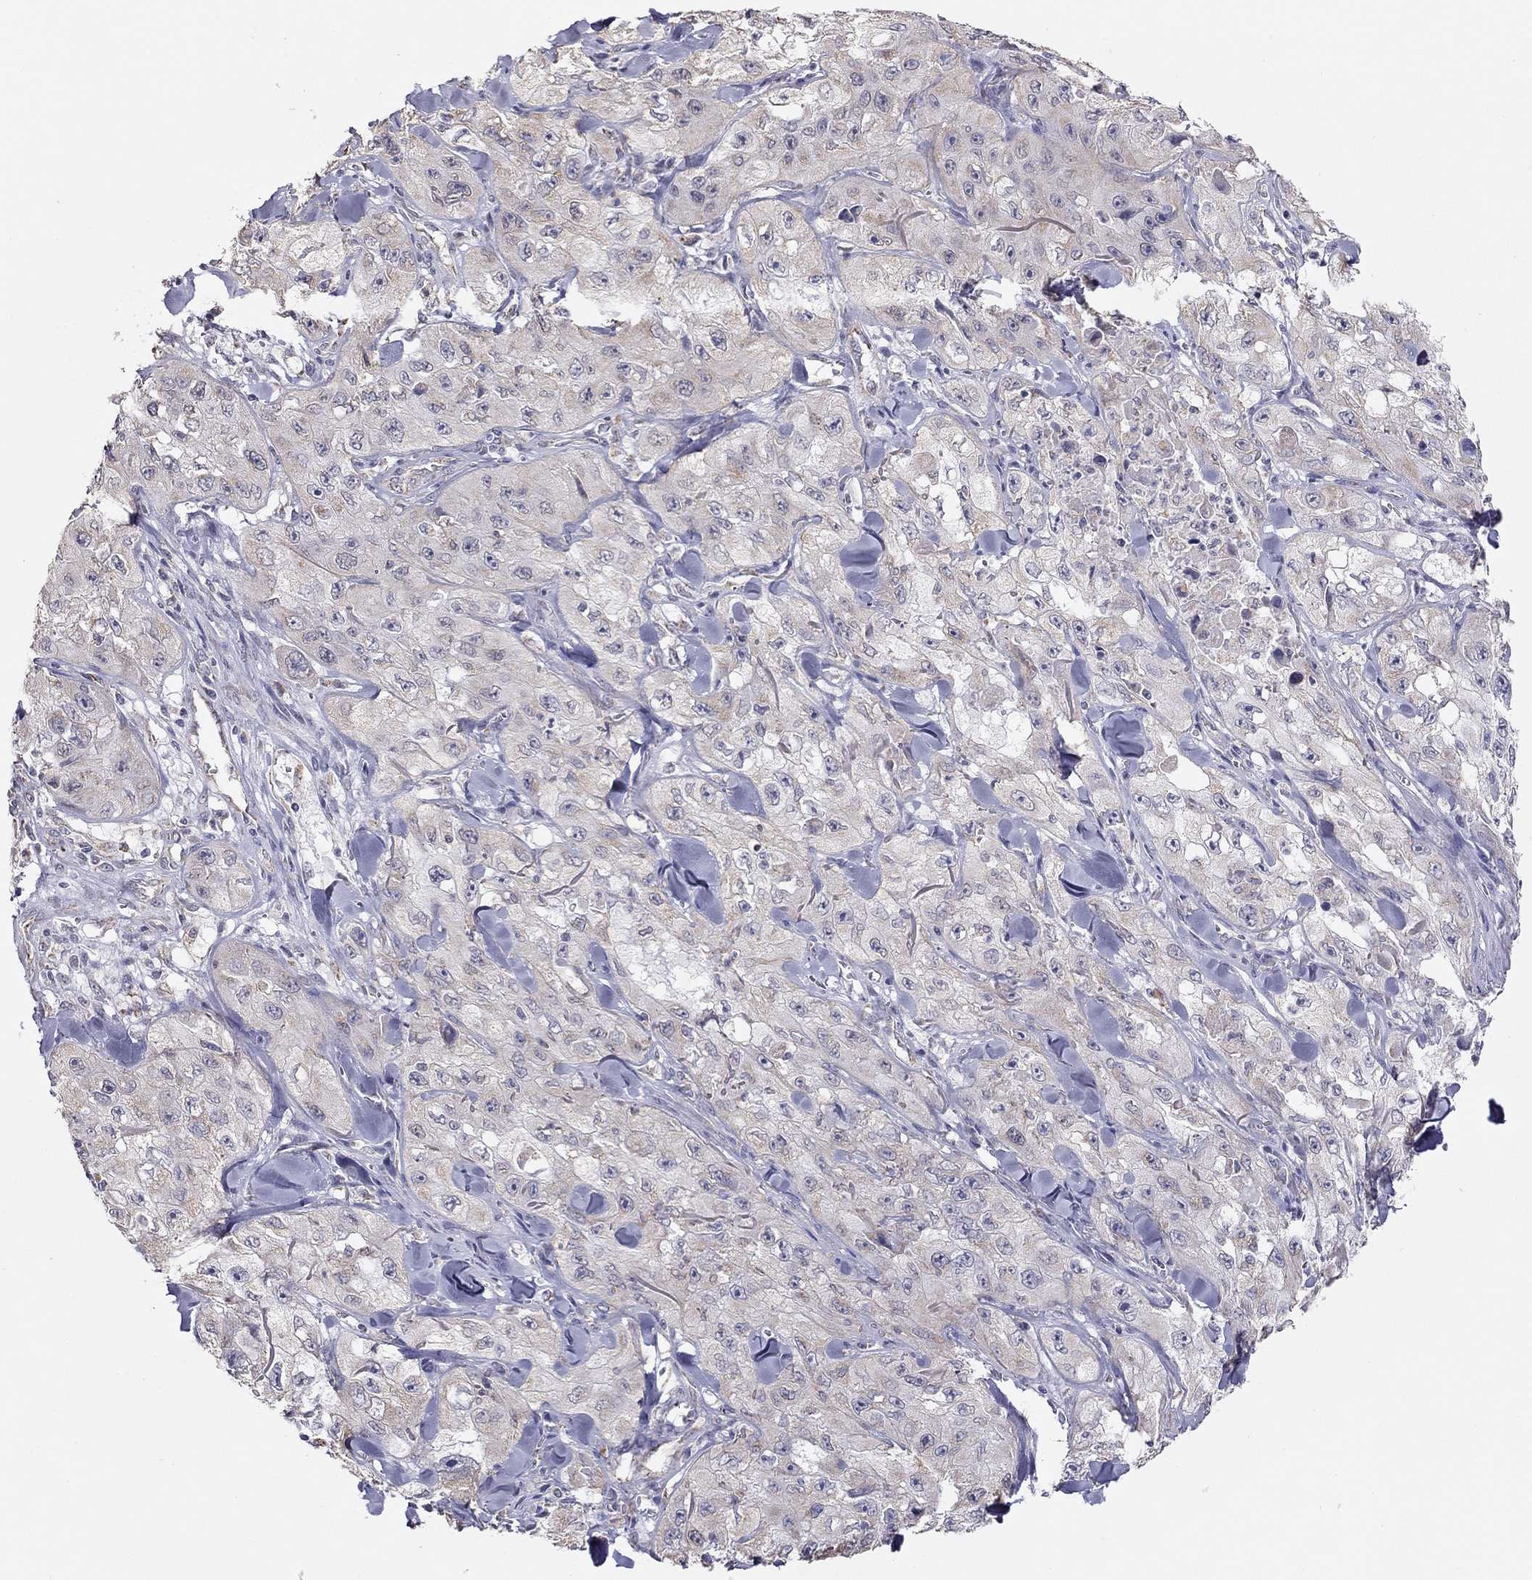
{"staining": {"intensity": "negative", "quantity": "none", "location": "none"}, "tissue": "skin cancer", "cell_type": "Tumor cells", "image_type": "cancer", "snomed": [{"axis": "morphology", "description": "Squamous cell carcinoma, NOS"}, {"axis": "topography", "description": "Skin"}, {"axis": "topography", "description": "Subcutis"}], "caption": "Histopathology image shows no protein staining in tumor cells of skin cancer tissue. (Stains: DAB IHC with hematoxylin counter stain, Microscopy: brightfield microscopy at high magnification).", "gene": "LRIT3", "patient": {"sex": "male", "age": 73}}